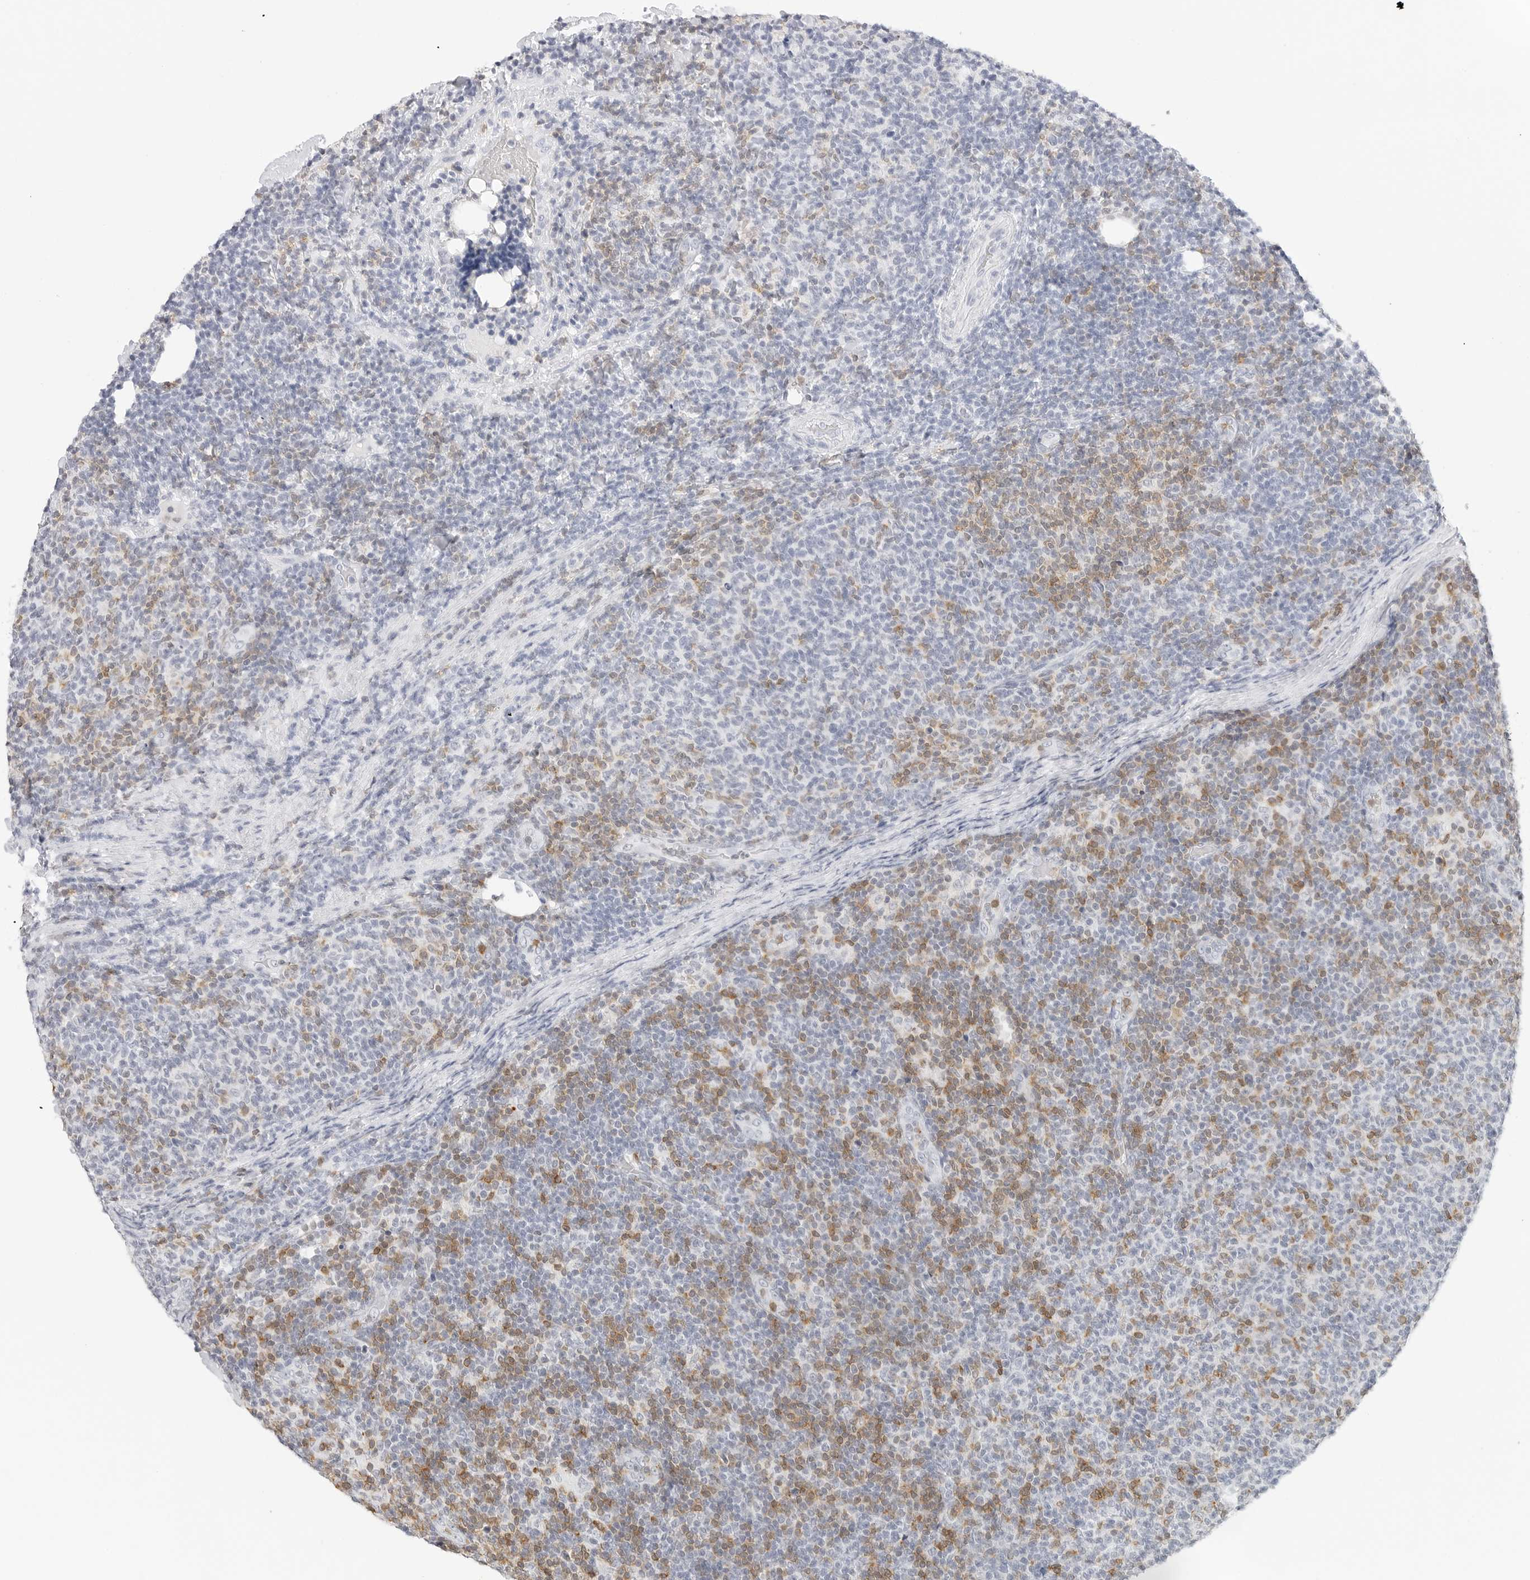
{"staining": {"intensity": "negative", "quantity": "none", "location": "none"}, "tissue": "lymphoma", "cell_type": "Tumor cells", "image_type": "cancer", "snomed": [{"axis": "morphology", "description": "Malignant lymphoma, non-Hodgkin's type, Low grade"}, {"axis": "topography", "description": "Lymph node"}], "caption": "This is an immunohistochemistry histopathology image of malignant lymphoma, non-Hodgkin's type (low-grade). There is no positivity in tumor cells.", "gene": "SLC9A3R1", "patient": {"sex": "male", "age": 66}}